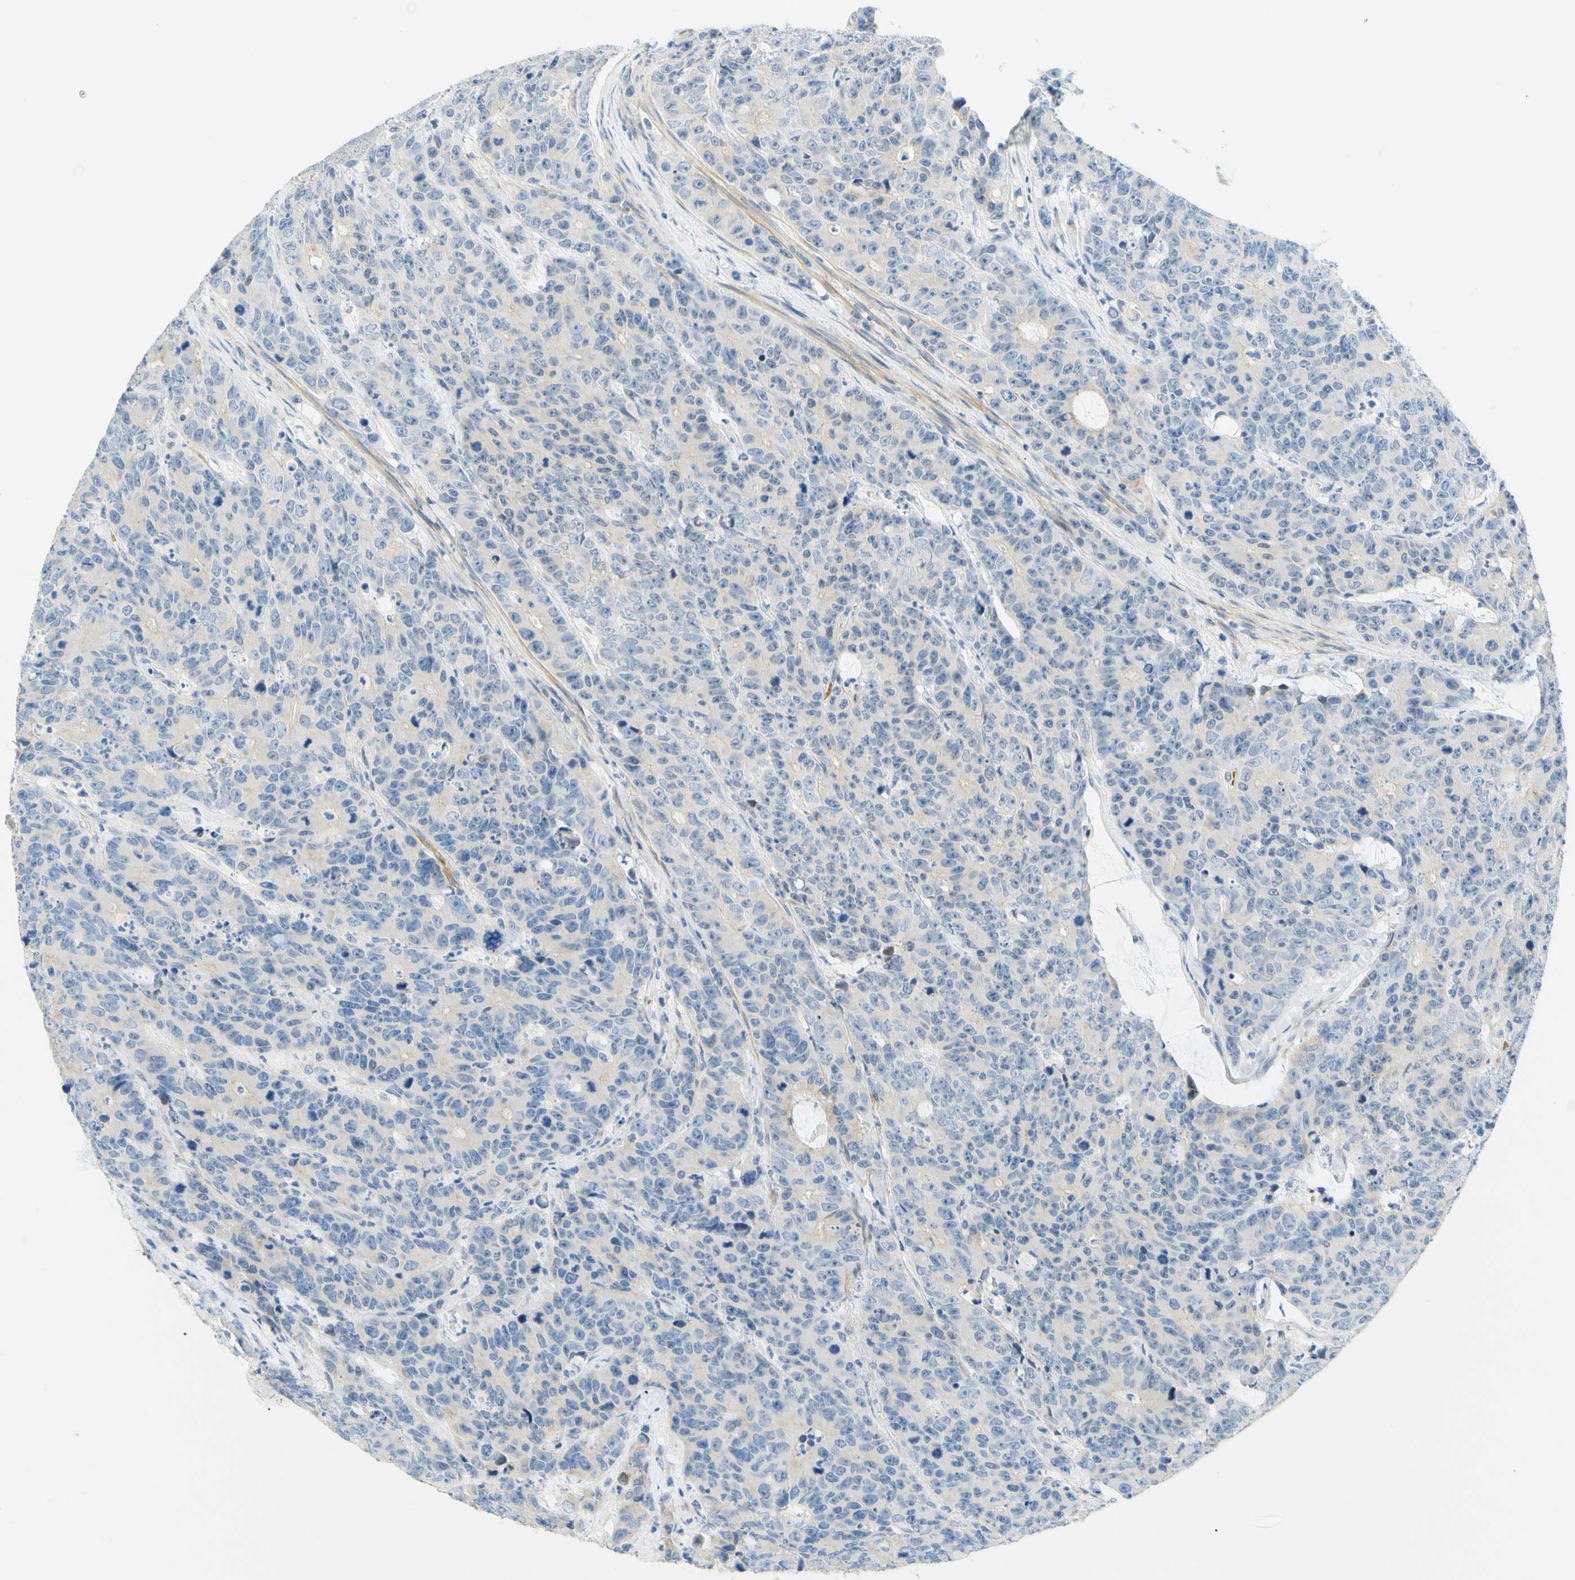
{"staining": {"intensity": "weak", "quantity": "<25%", "location": "cytoplasmic/membranous"}, "tissue": "colorectal cancer", "cell_type": "Tumor cells", "image_type": "cancer", "snomed": [{"axis": "morphology", "description": "Adenocarcinoma, NOS"}, {"axis": "topography", "description": "Colon"}], "caption": "An immunohistochemistry (IHC) photomicrograph of adenocarcinoma (colorectal) is shown. There is no staining in tumor cells of adenocarcinoma (colorectal).", "gene": "ENTREP2", "patient": {"sex": "female", "age": 86}}